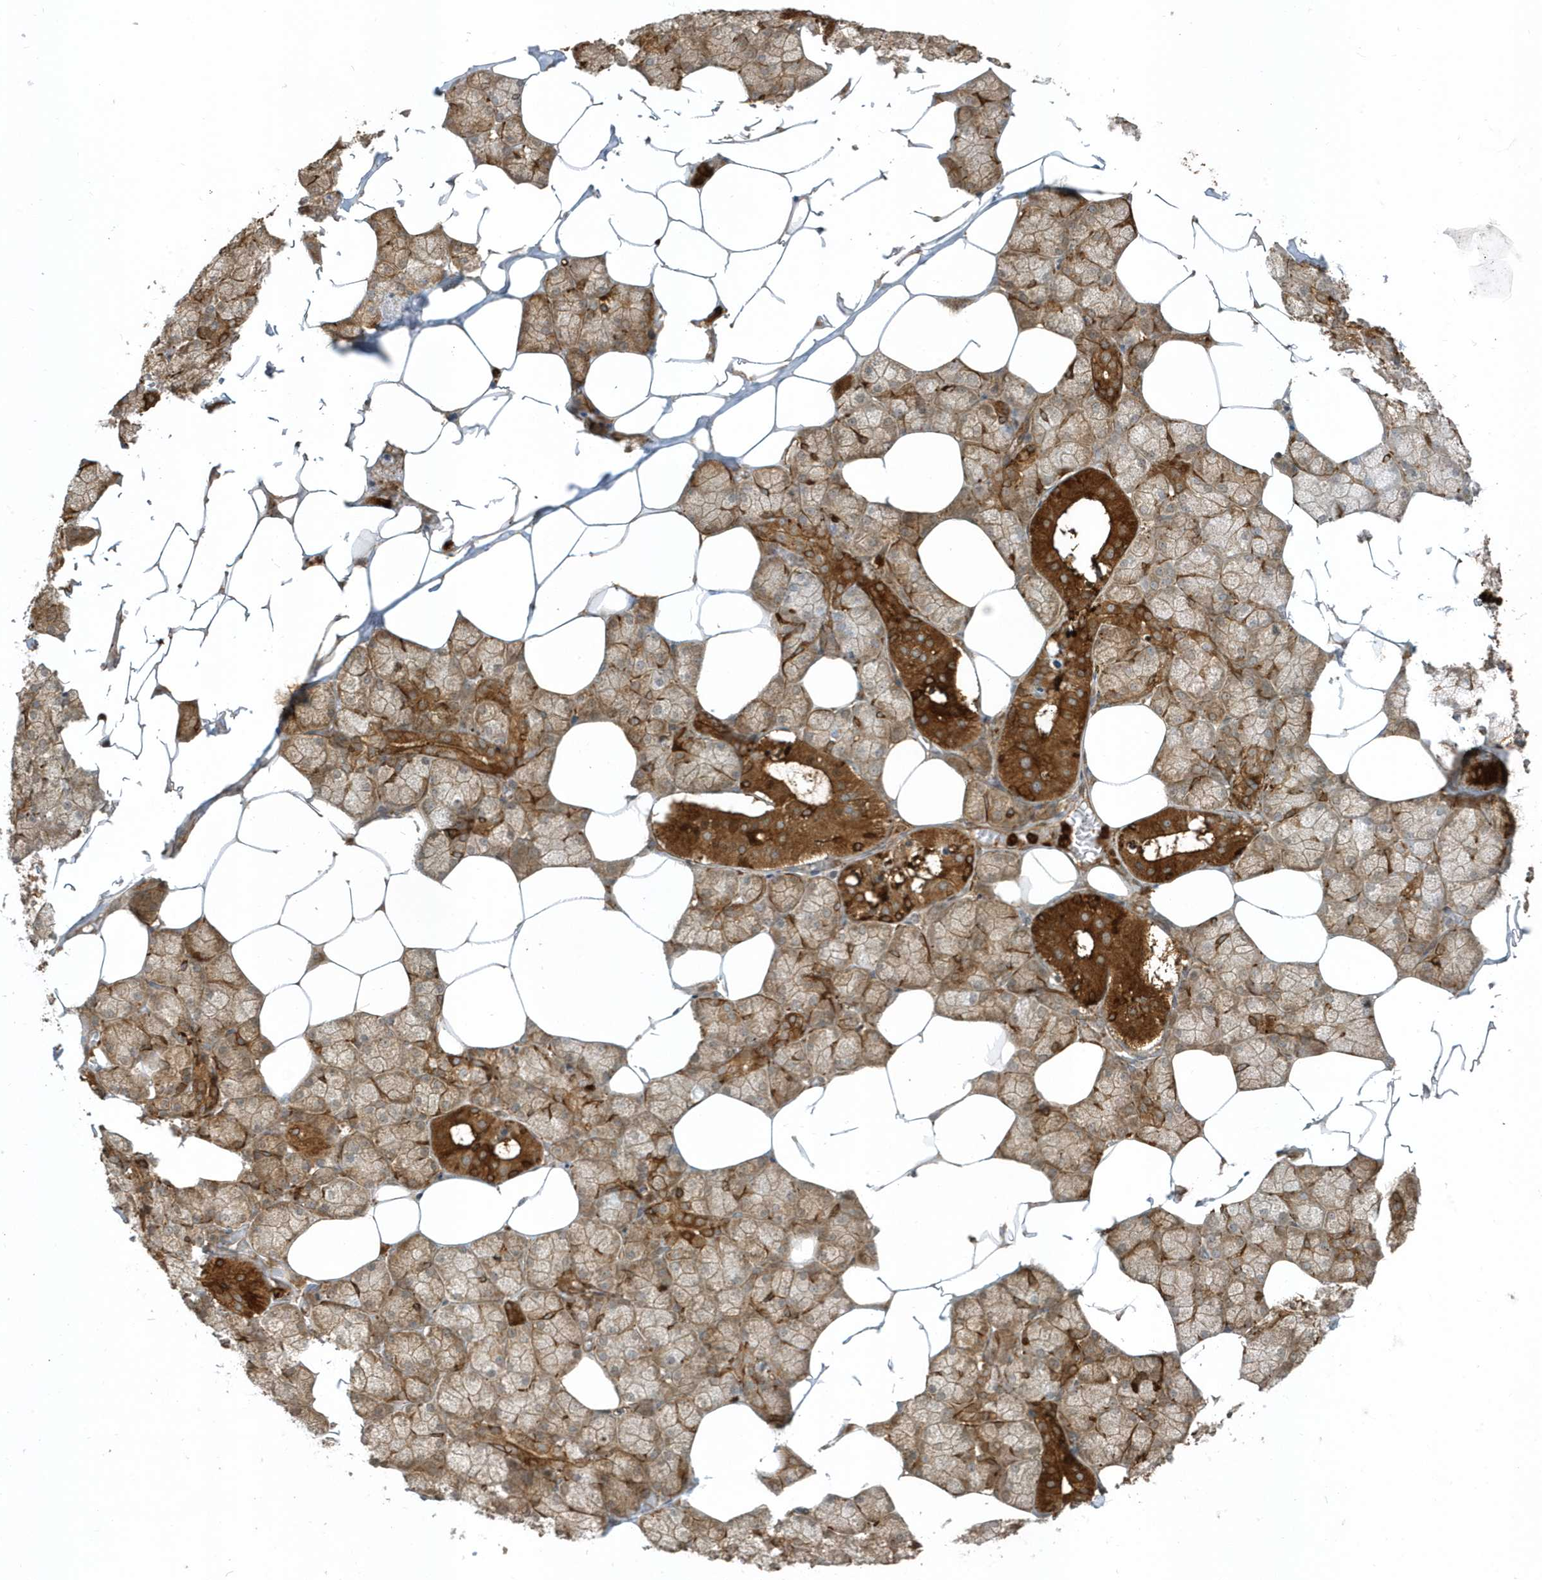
{"staining": {"intensity": "strong", "quantity": ">75%", "location": "cytoplasmic/membranous"}, "tissue": "salivary gland", "cell_type": "Glandular cells", "image_type": "normal", "snomed": [{"axis": "morphology", "description": "Normal tissue, NOS"}, {"axis": "topography", "description": "Salivary gland"}], "caption": "The micrograph shows immunohistochemical staining of benign salivary gland. There is strong cytoplasmic/membranous staining is present in about >75% of glandular cells.", "gene": "CLCN6", "patient": {"sex": "male", "age": 62}}